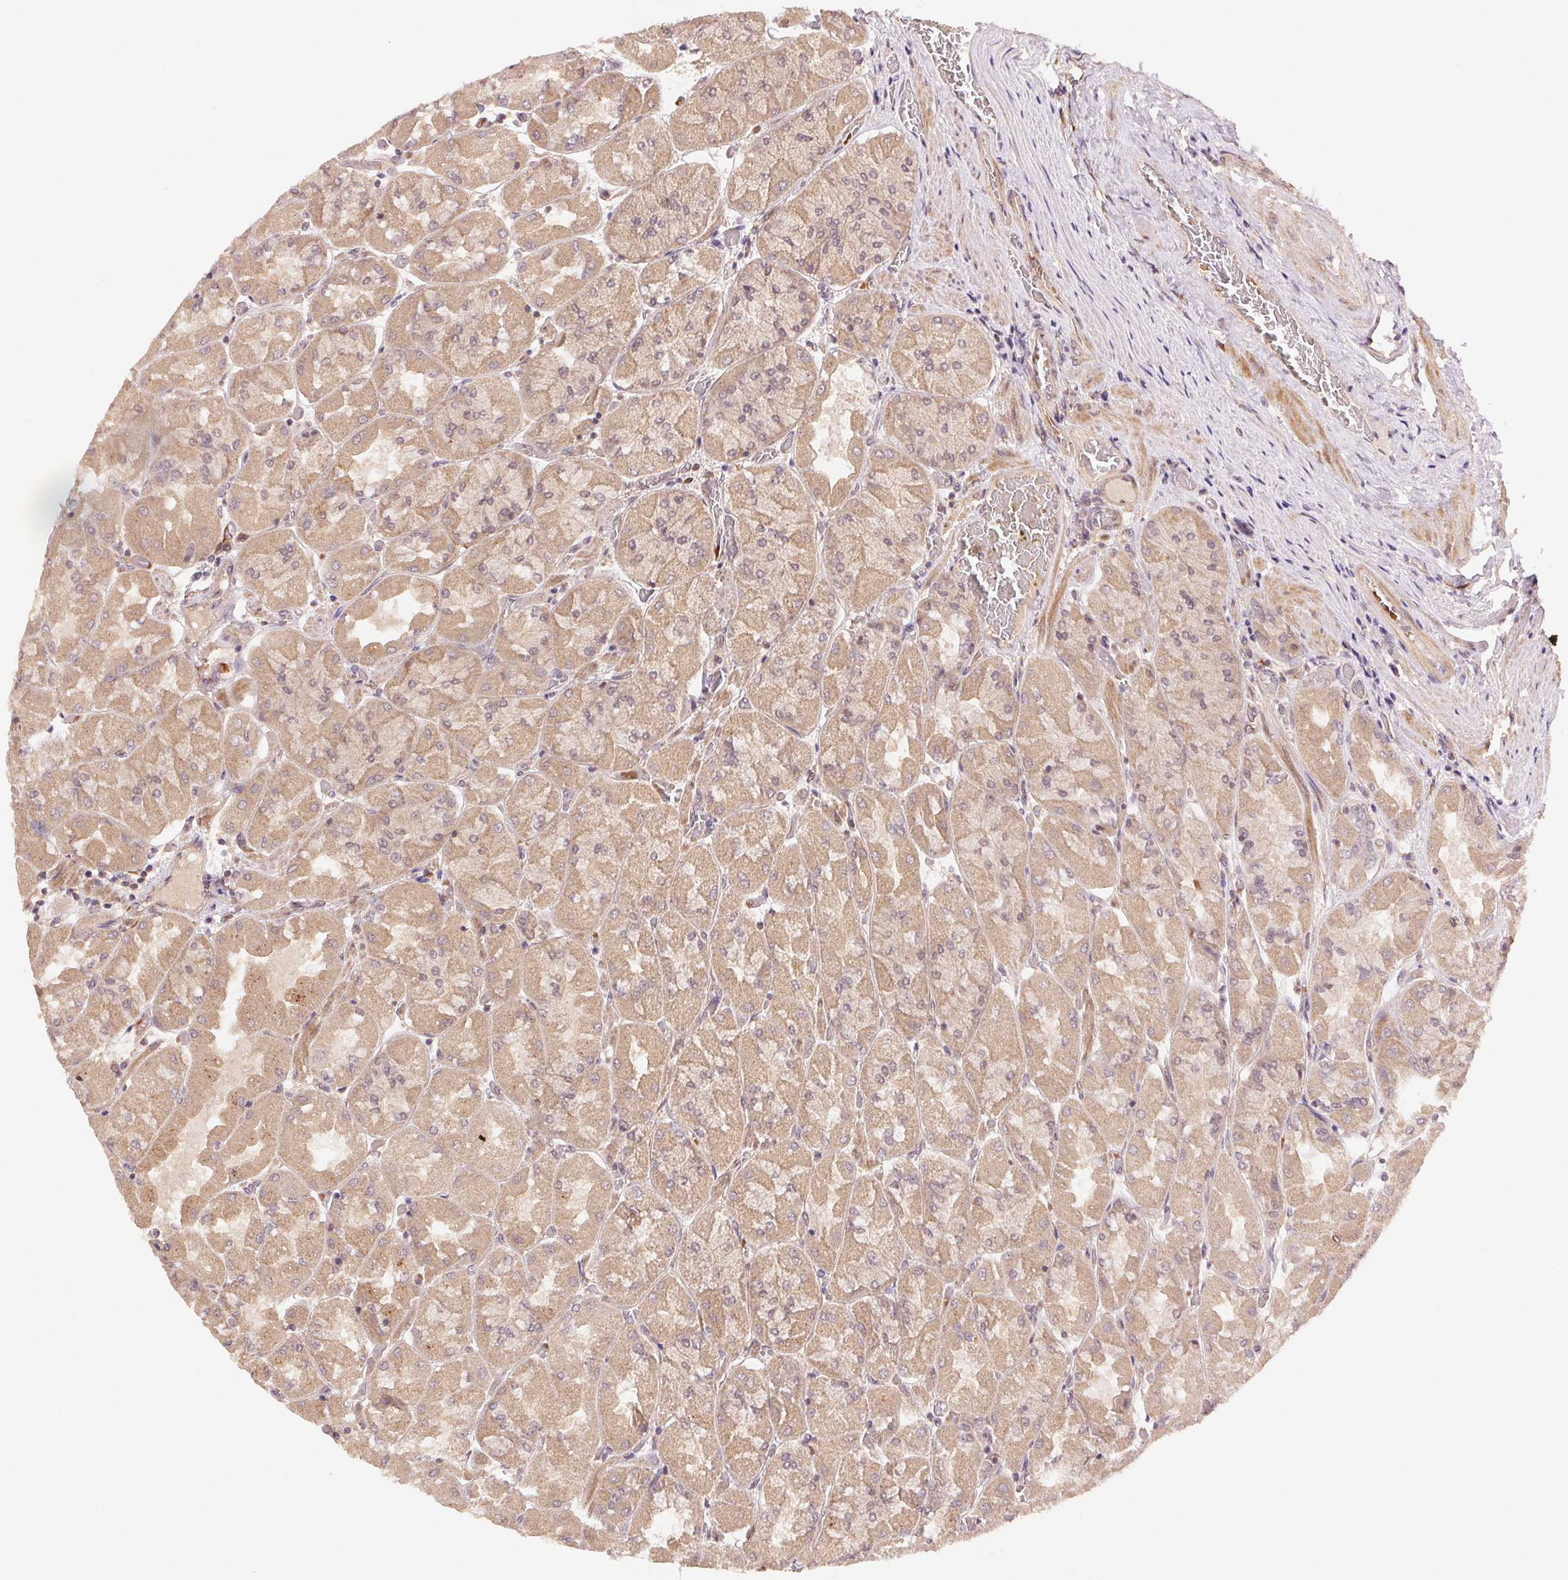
{"staining": {"intensity": "moderate", "quantity": ">75%", "location": "cytoplasmic/membranous"}, "tissue": "stomach", "cell_type": "Glandular cells", "image_type": "normal", "snomed": [{"axis": "morphology", "description": "Normal tissue, NOS"}, {"axis": "topography", "description": "Stomach"}], "caption": "An image of human stomach stained for a protein demonstrates moderate cytoplasmic/membranous brown staining in glandular cells.", "gene": "KLHL15", "patient": {"sex": "female", "age": 61}}